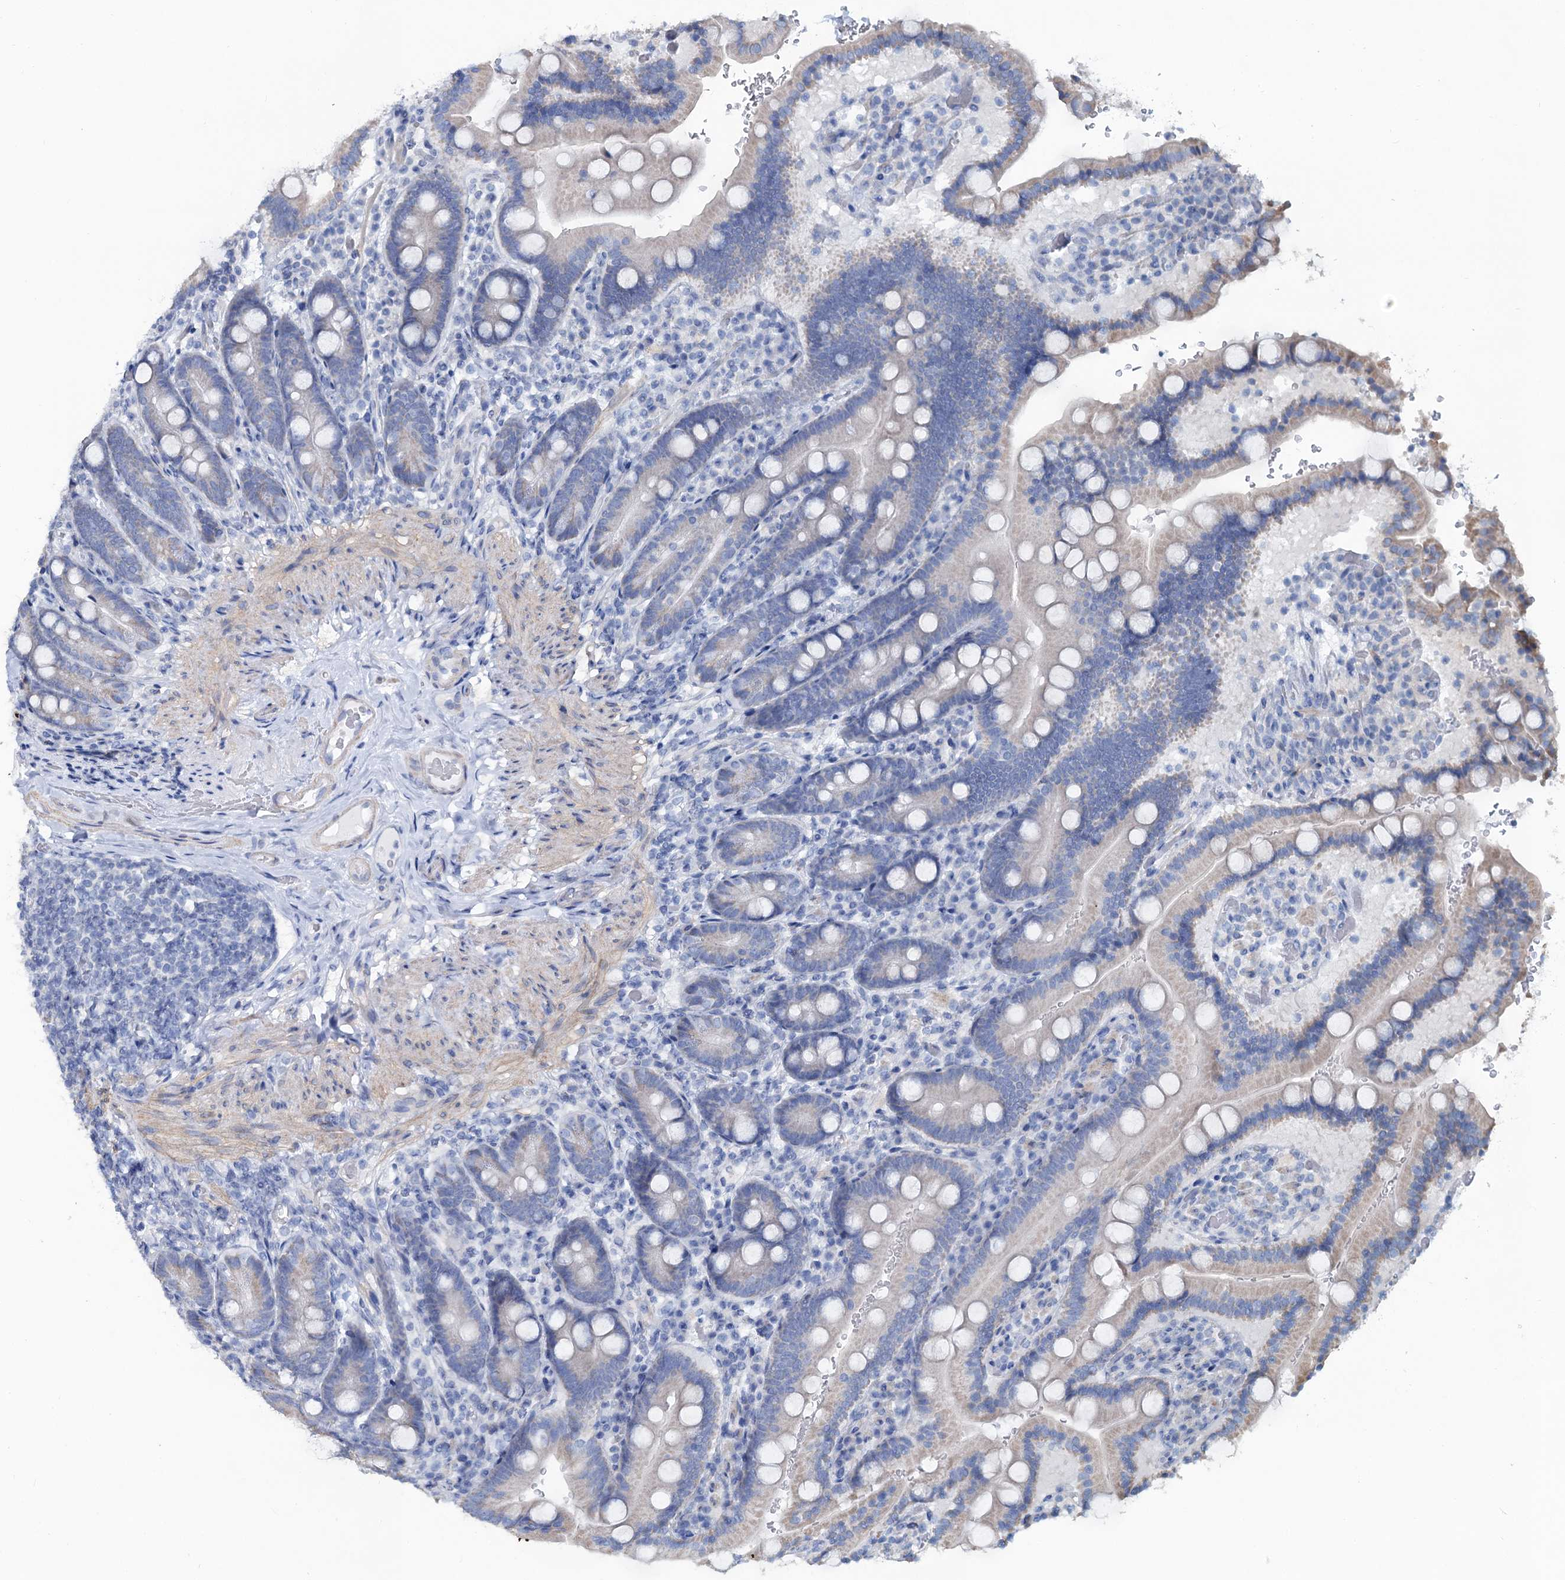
{"staining": {"intensity": "negative", "quantity": "none", "location": "none"}, "tissue": "duodenum", "cell_type": "Glandular cells", "image_type": "normal", "snomed": [{"axis": "morphology", "description": "Normal tissue, NOS"}, {"axis": "topography", "description": "Duodenum"}], "caption": "DAB immunohistochemical staining of benign duodenum exhibits no significant expression in glandular cells. Brightfield microscopy of immunohistochemistry stained with DAB (brown) and hematoxylin (blue), captured at high magnification.", "gene": "SLC1A3", "patient": {"sex": "female", "age": 62}}